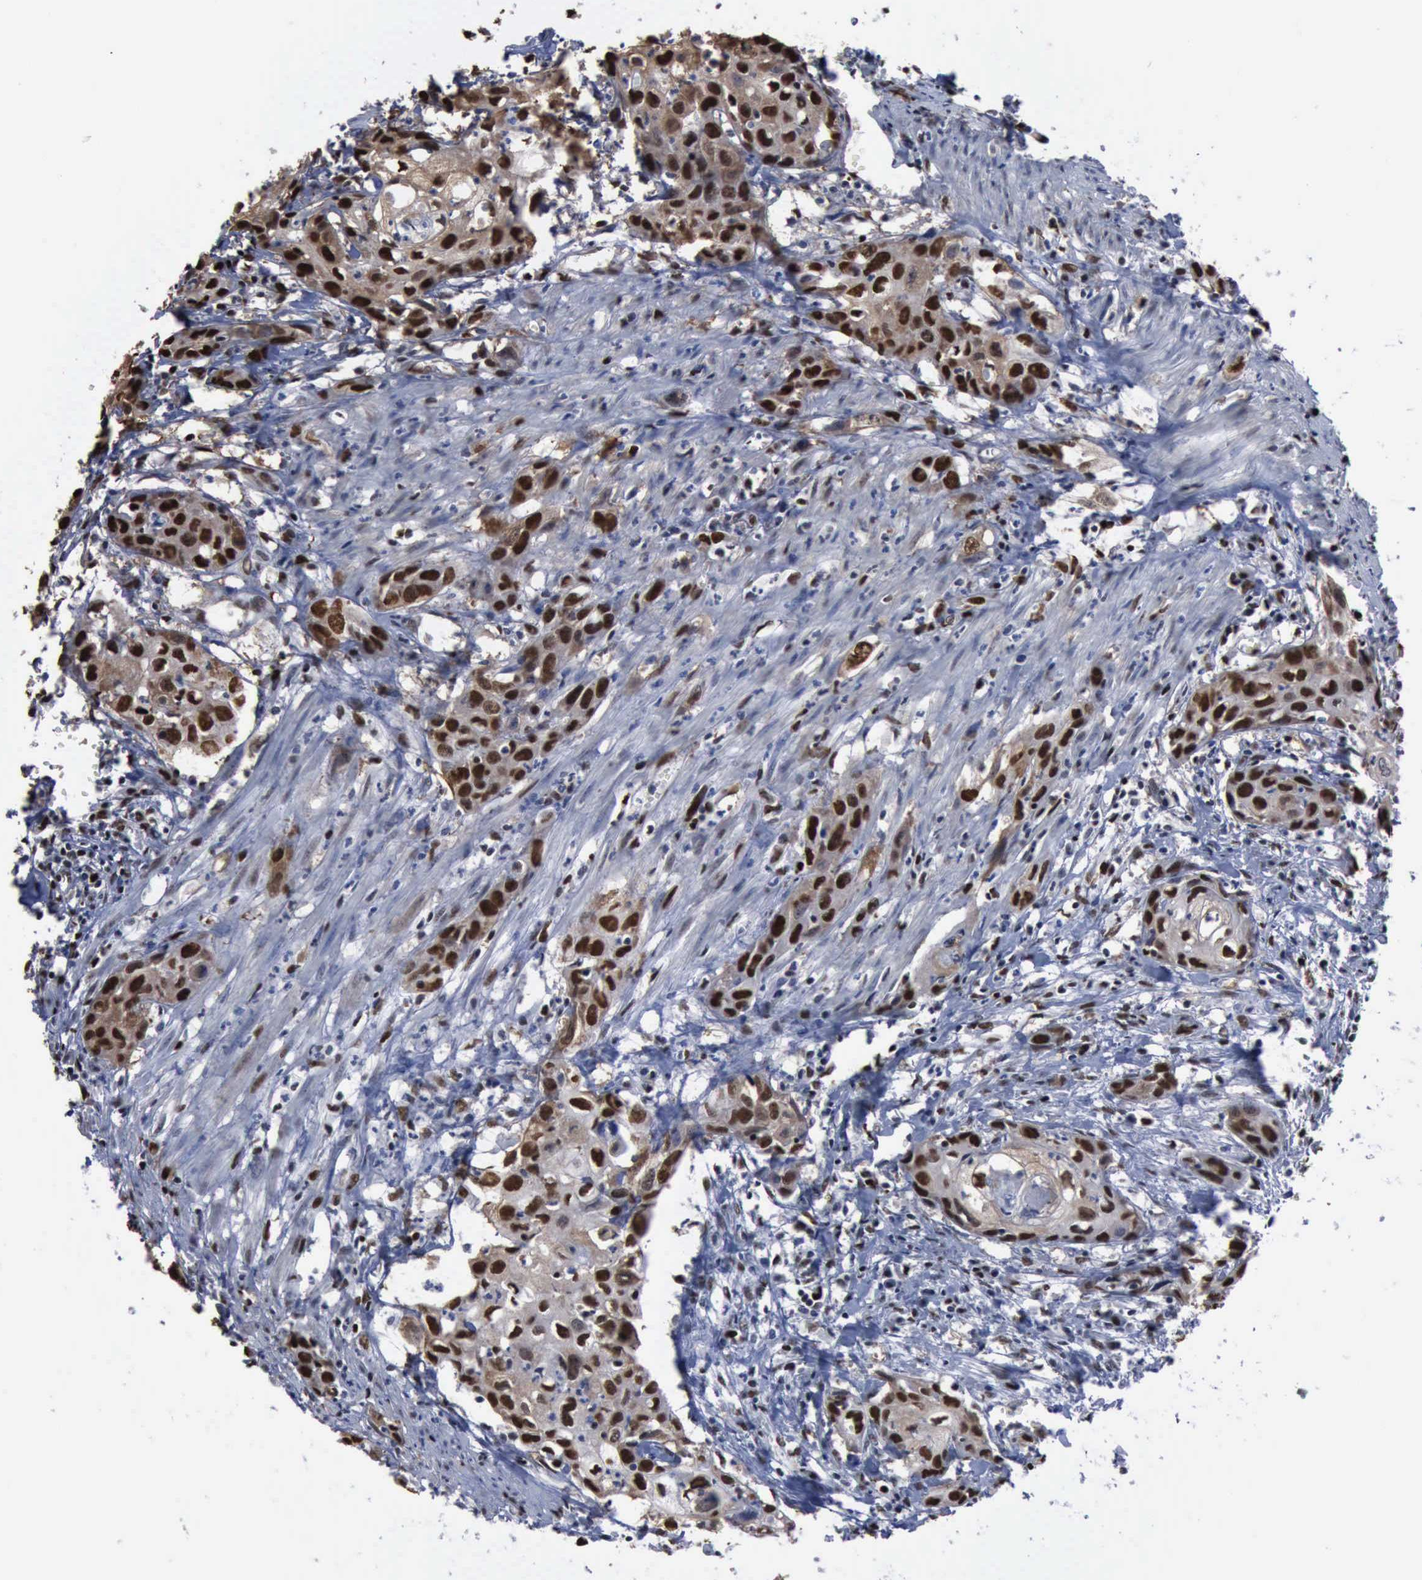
{"staining": {"intensity": "moderate", "quantity": ">75%", "location": "nuclear"}, "tissue": "urothelial cancer", "cell_type": "Tumor cells", "image_type": "cancer", "snomed": [{"axis": "morphology", "description": "Urothelial carcinoma, High grade"}, {"axis": "topography", "description": "Urinary bladder"}], "caption": "Protein staining reveals moderate nuclear positivity in about >75% of tumor cells in high-grade urothelial carcinoma.", "gene": "PCNA", "patient": {"sex": "male", "age": 54}}